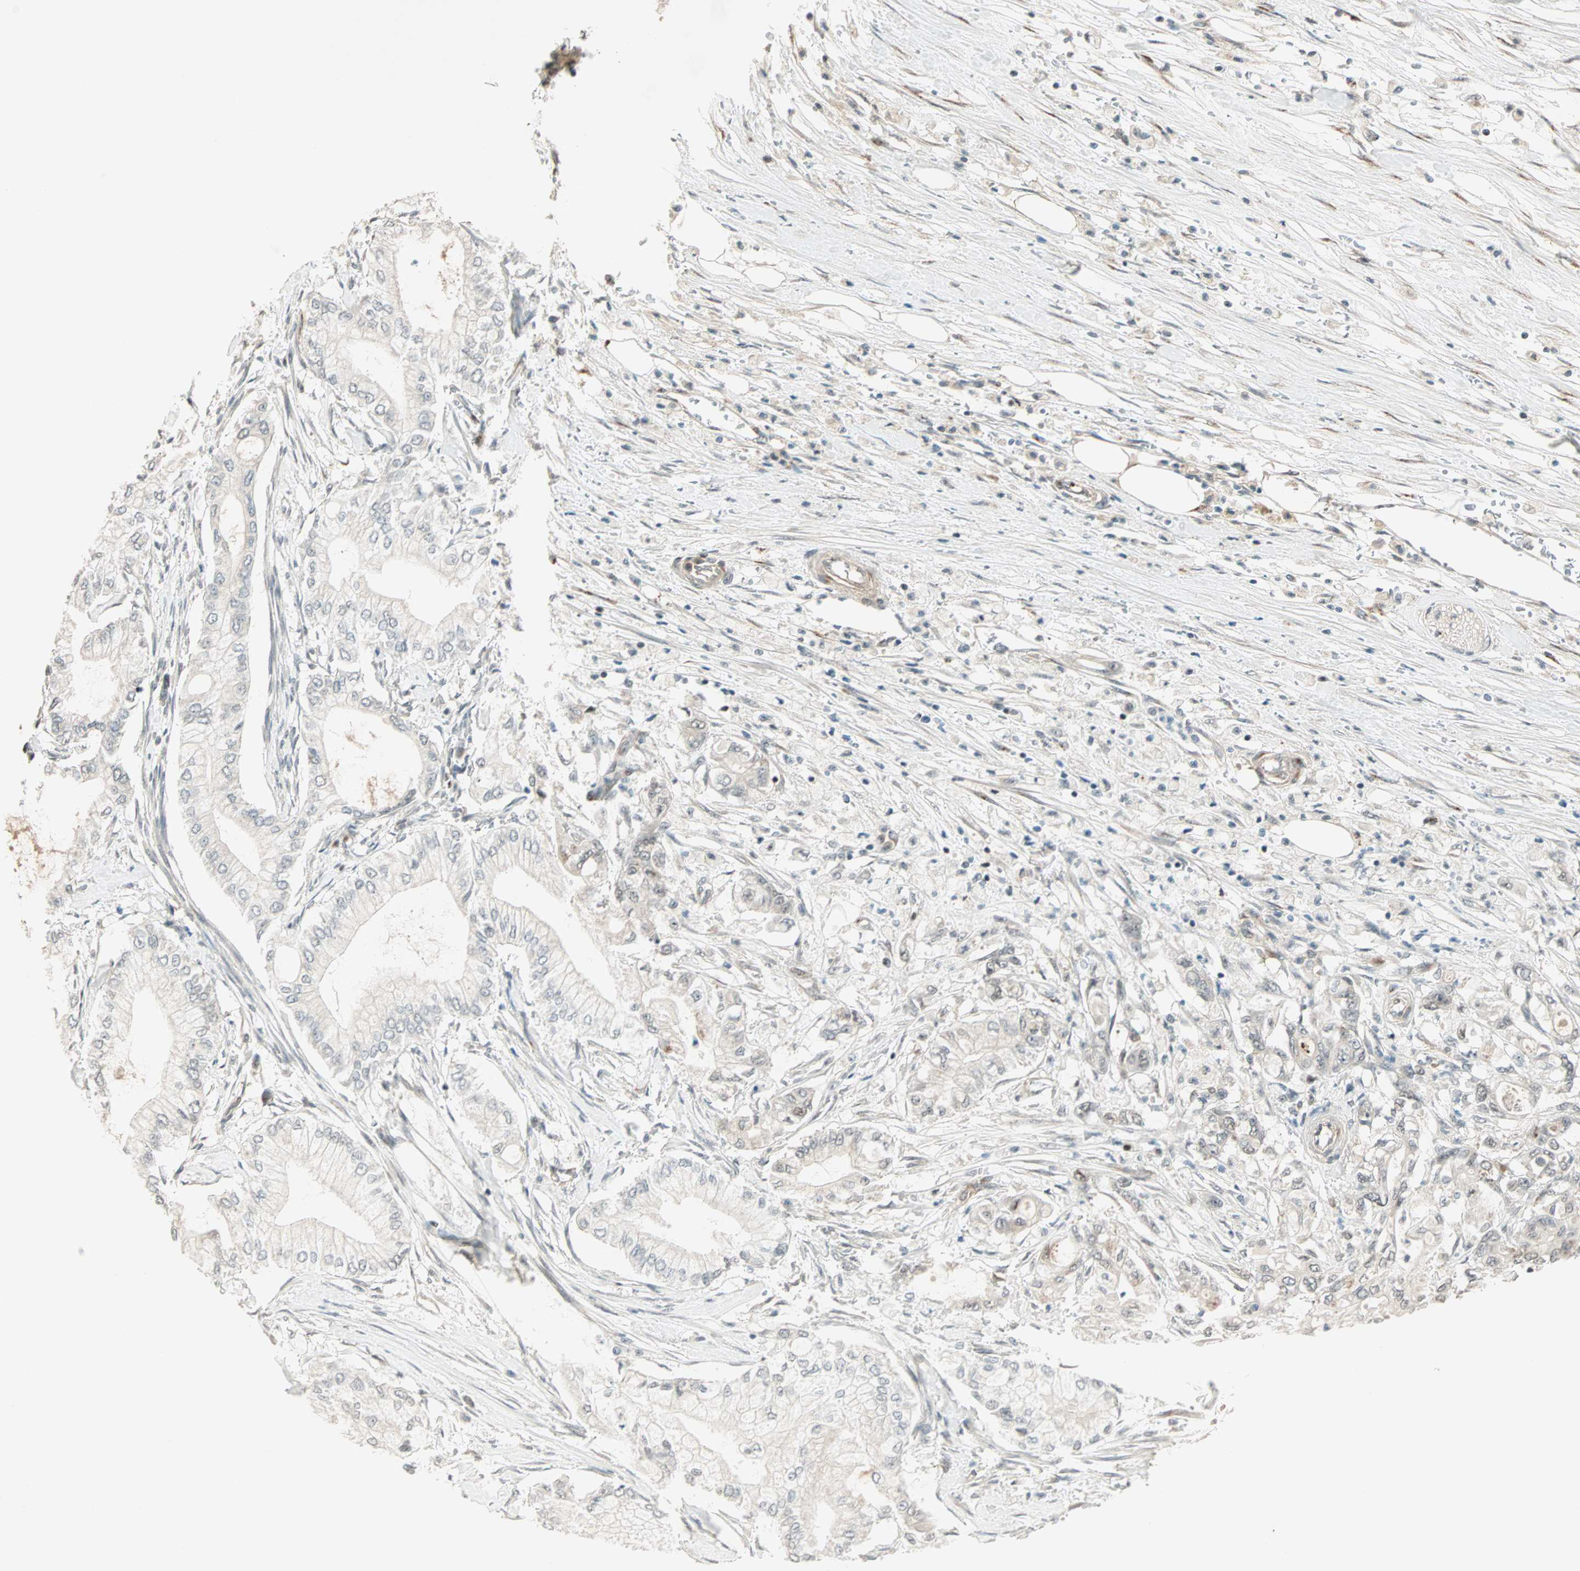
{"staining": {"intensity": "weak", "quantity": "<25%", "location": "cytoplasmic/membranous"}, "tissue": "pancreatic cancer", "cell_type": "Tumor cells", "image_type": "cancer", "snomed": [{"axis": "morphology", "description": "Adenocarcinoma, NOS"}, {"axis": "topography", "description": "Pancreas"}], "caption": "Human pancreatic cancer stained for a protein using immunohistochemistry displays no expression in tumor cells.", "gene": "PRDM2", "patient": {"sex": "male", "age": 70}}